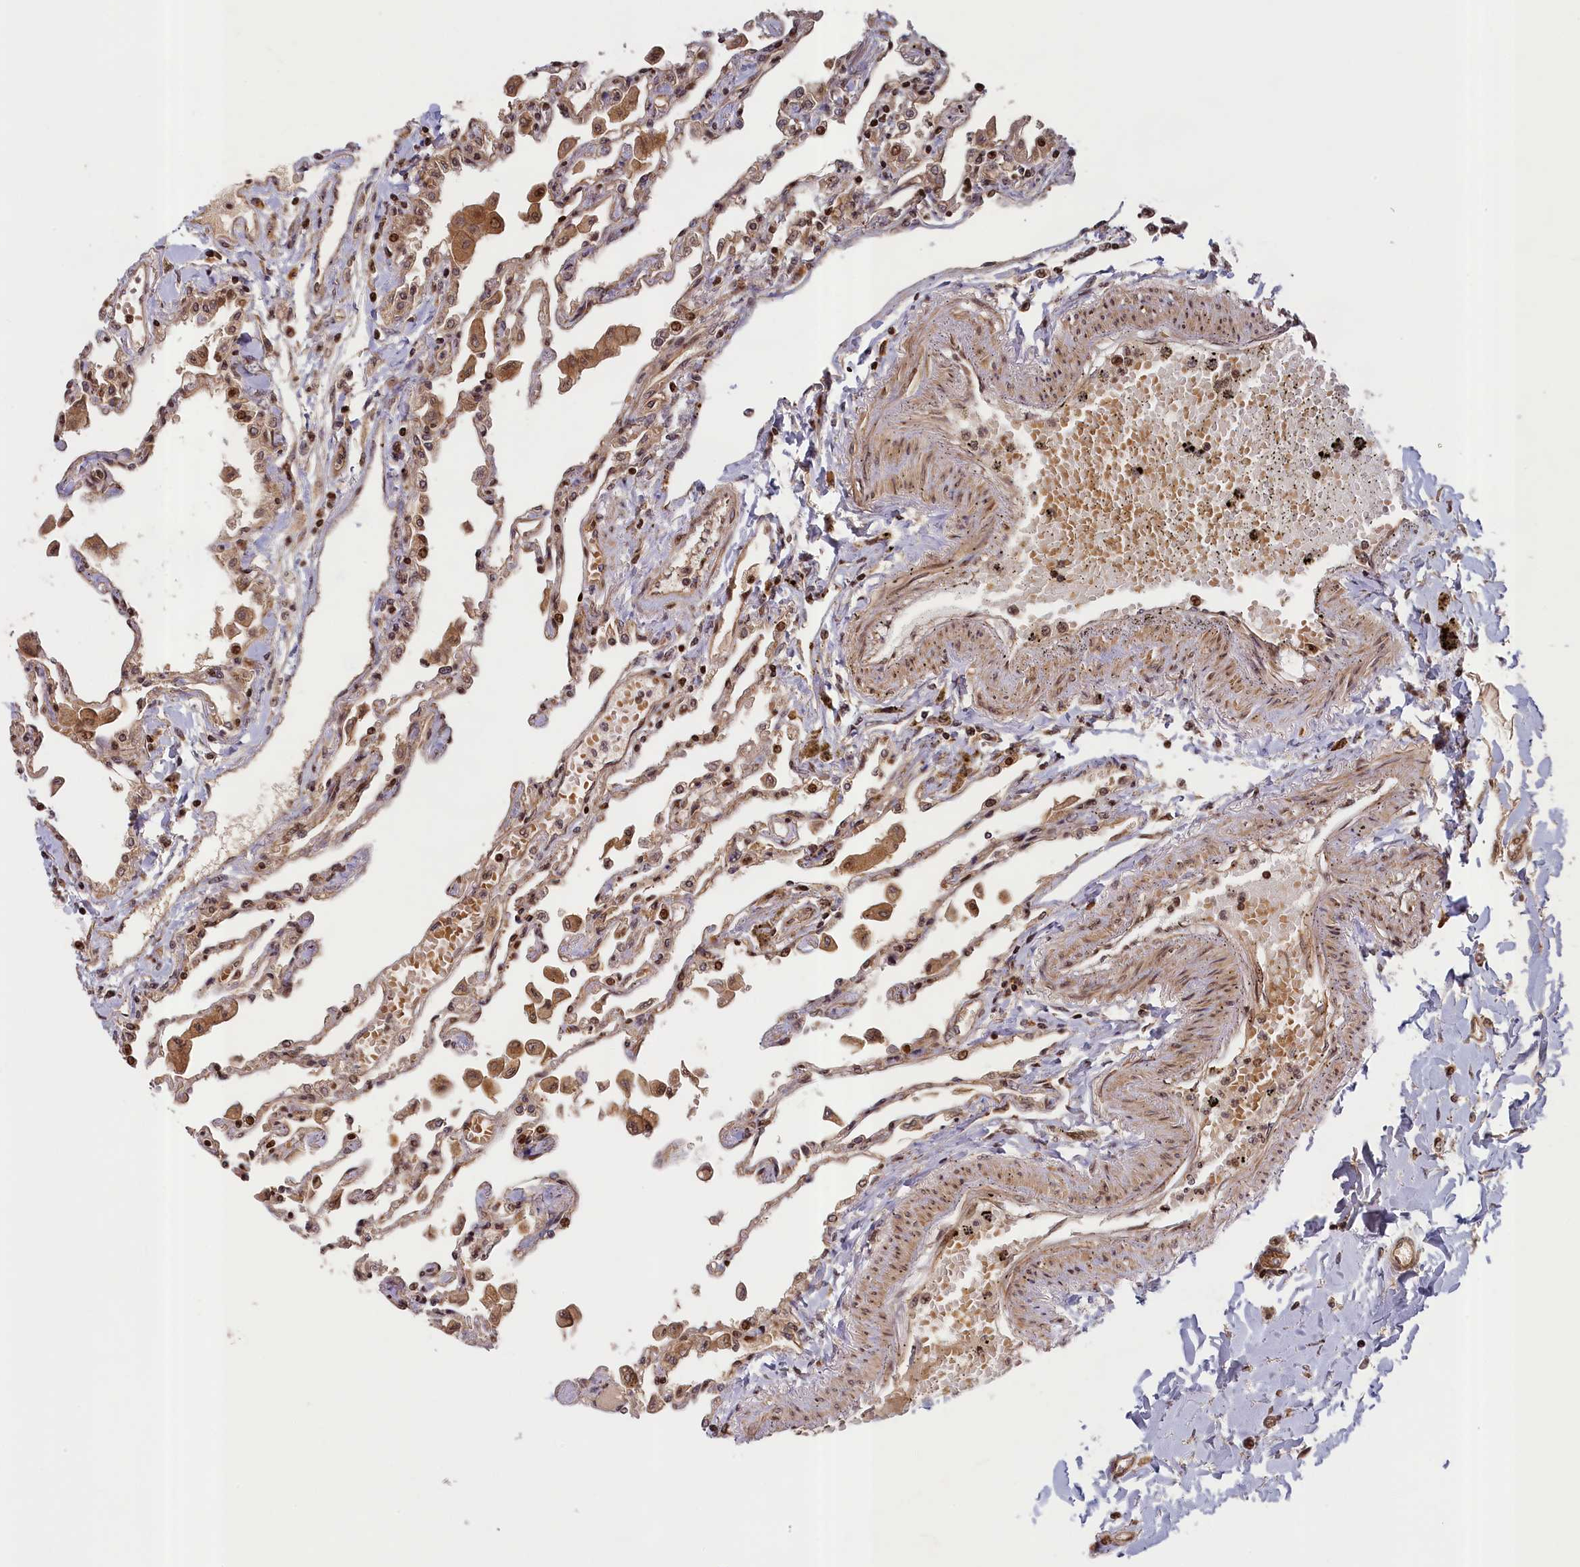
{"staining": {"intensity": "weak", "quantity": ">75%", "location": "nuclear"}, "tissue": "lung", "cell_type": "Alveolar cells", "image_type": "normal", "snomed": [{"axis": "morphology", "description": "Normal tissue, NOS"}, {"axis": "topography", "description": "Bronchus"}, {"axis": "topography", "description": "Lung"}], "caption": "Lung stained with a brown dye reveals weak nuclear positive expression in about >75% of alveolar cells.", "gene": "CEP44", "patient": {"sex": "female", "age": 49}}